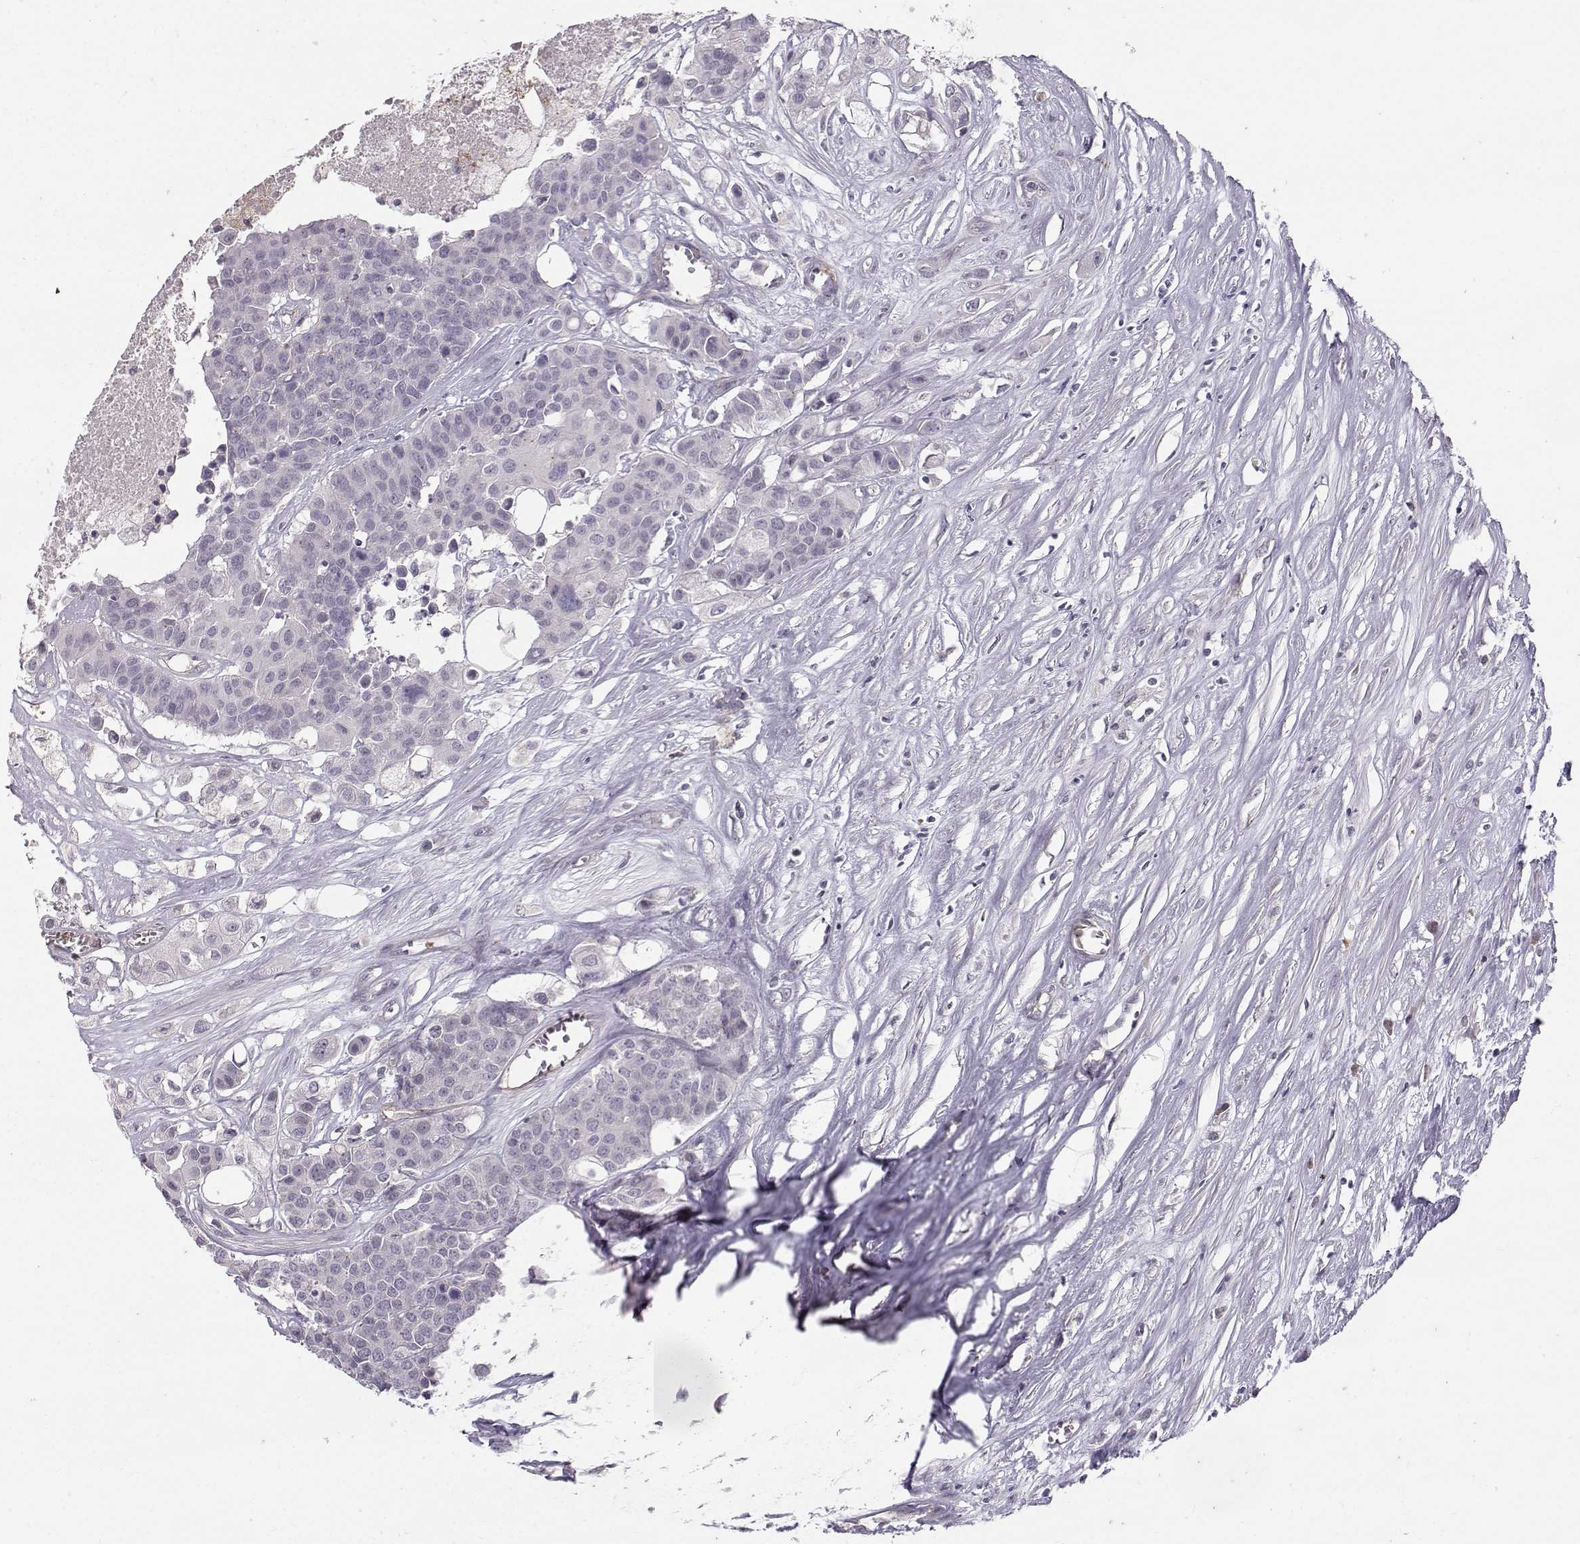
{"staining": {"intensity": "negative", "quantity": "none", "location": "none"}, "tissue": "carcinoid", "cell_type": "Tumor cells", "image_type": "cancer", "snomed": [{"axis": "morphology", "description": "Carcinoid, malignant, NOS"}, {"axis": "topography", "description": "Colon"}], "caption": "Immunohistochemistry (IHC) histopathology image of malignant carcinoid stained for a protein (brown), which displays no expression in tumor cells. (DAB IHC, high magnification).", "gene": "OPRD1", "patient": {"sex": "male", "age": 81}}